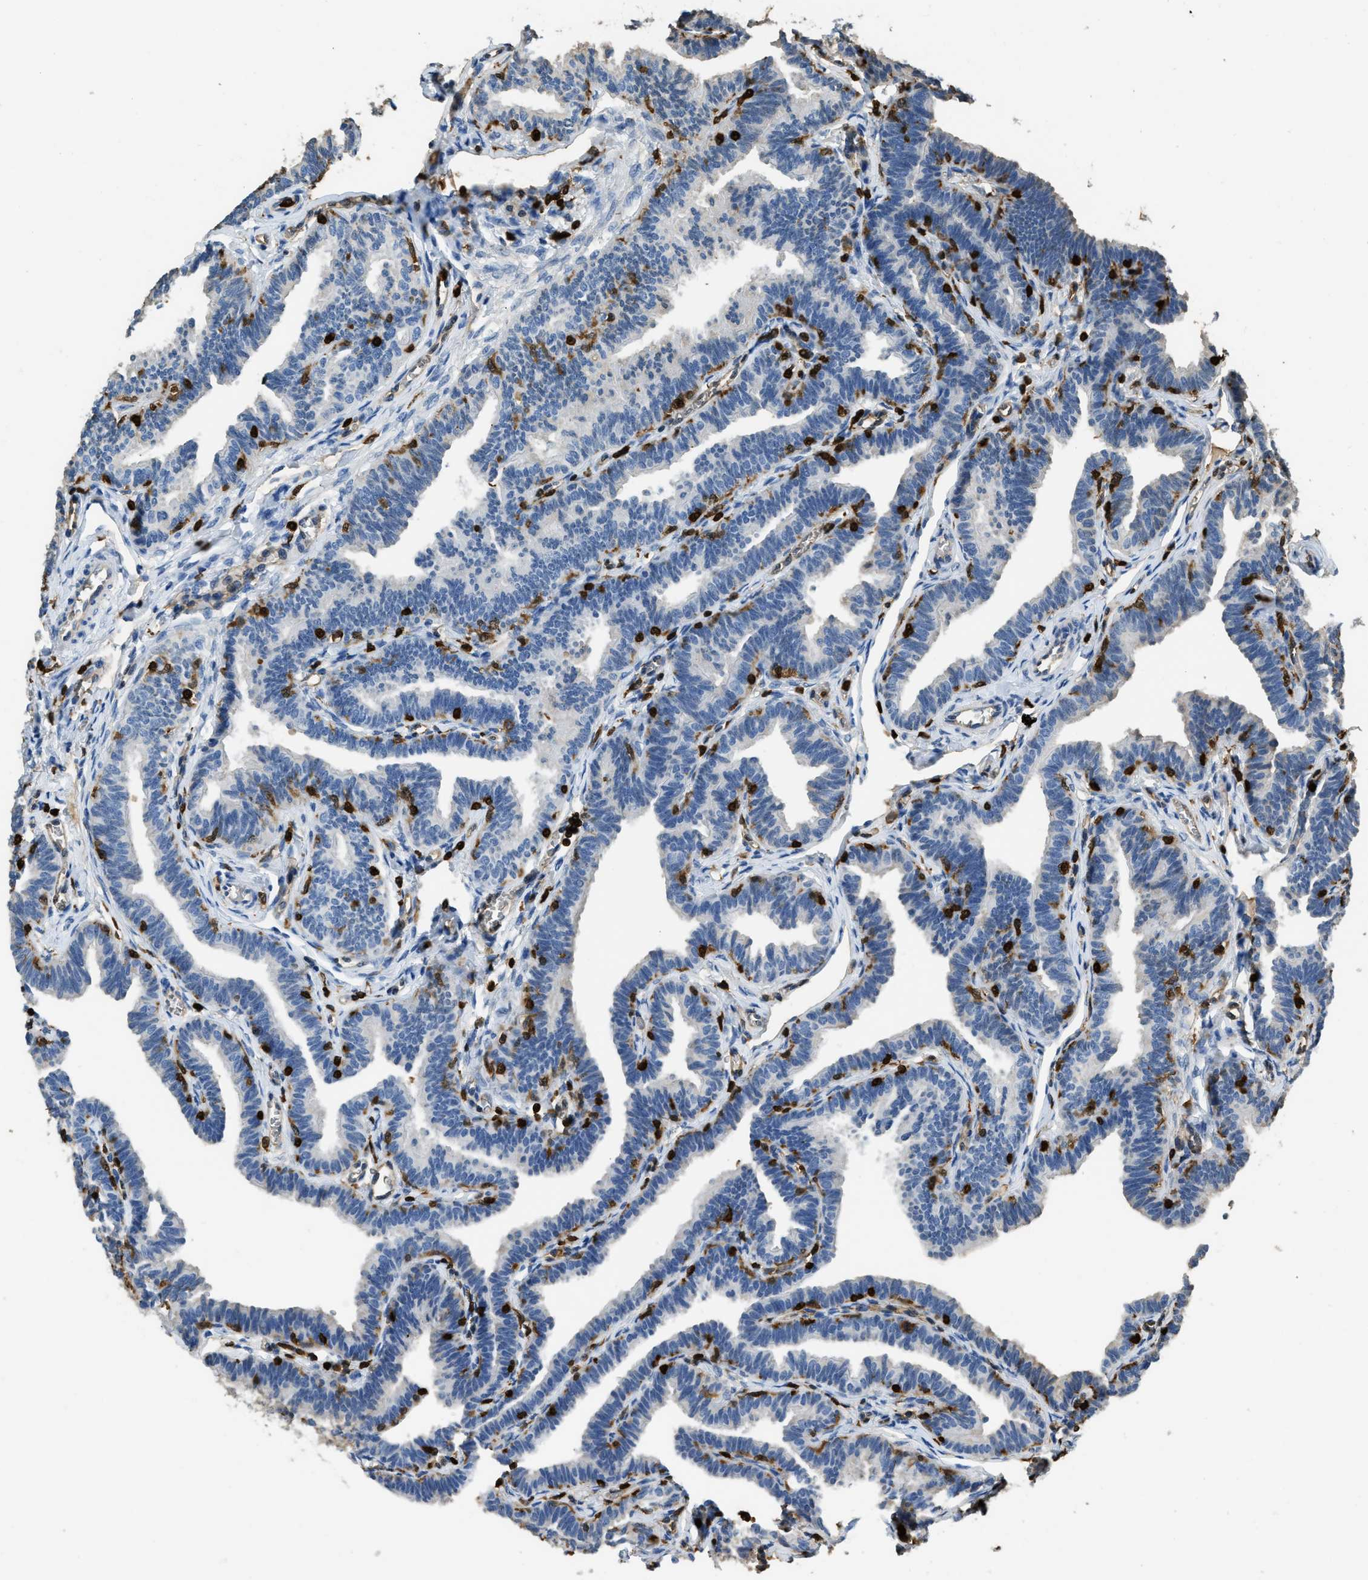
{"staining": {"intensity": "negative", "quantity": "none", "location": "none"}, "tissue": "fallopian tube", "cell_type": "Glandular cells", "image_type": "normal", "snomed": [{"axis": "morphology", "description": "Normal tissue, NOS"}, {"axis": "topography", "description": "Fallopian tube"}, {"axis": "topography", "description": "Ovary"}], "caption": "The image shows no significant staining in glandular cells of fallopian tube.", "gene": "ARHGDIB", "patient": {"sex": "female", "age": 23}}